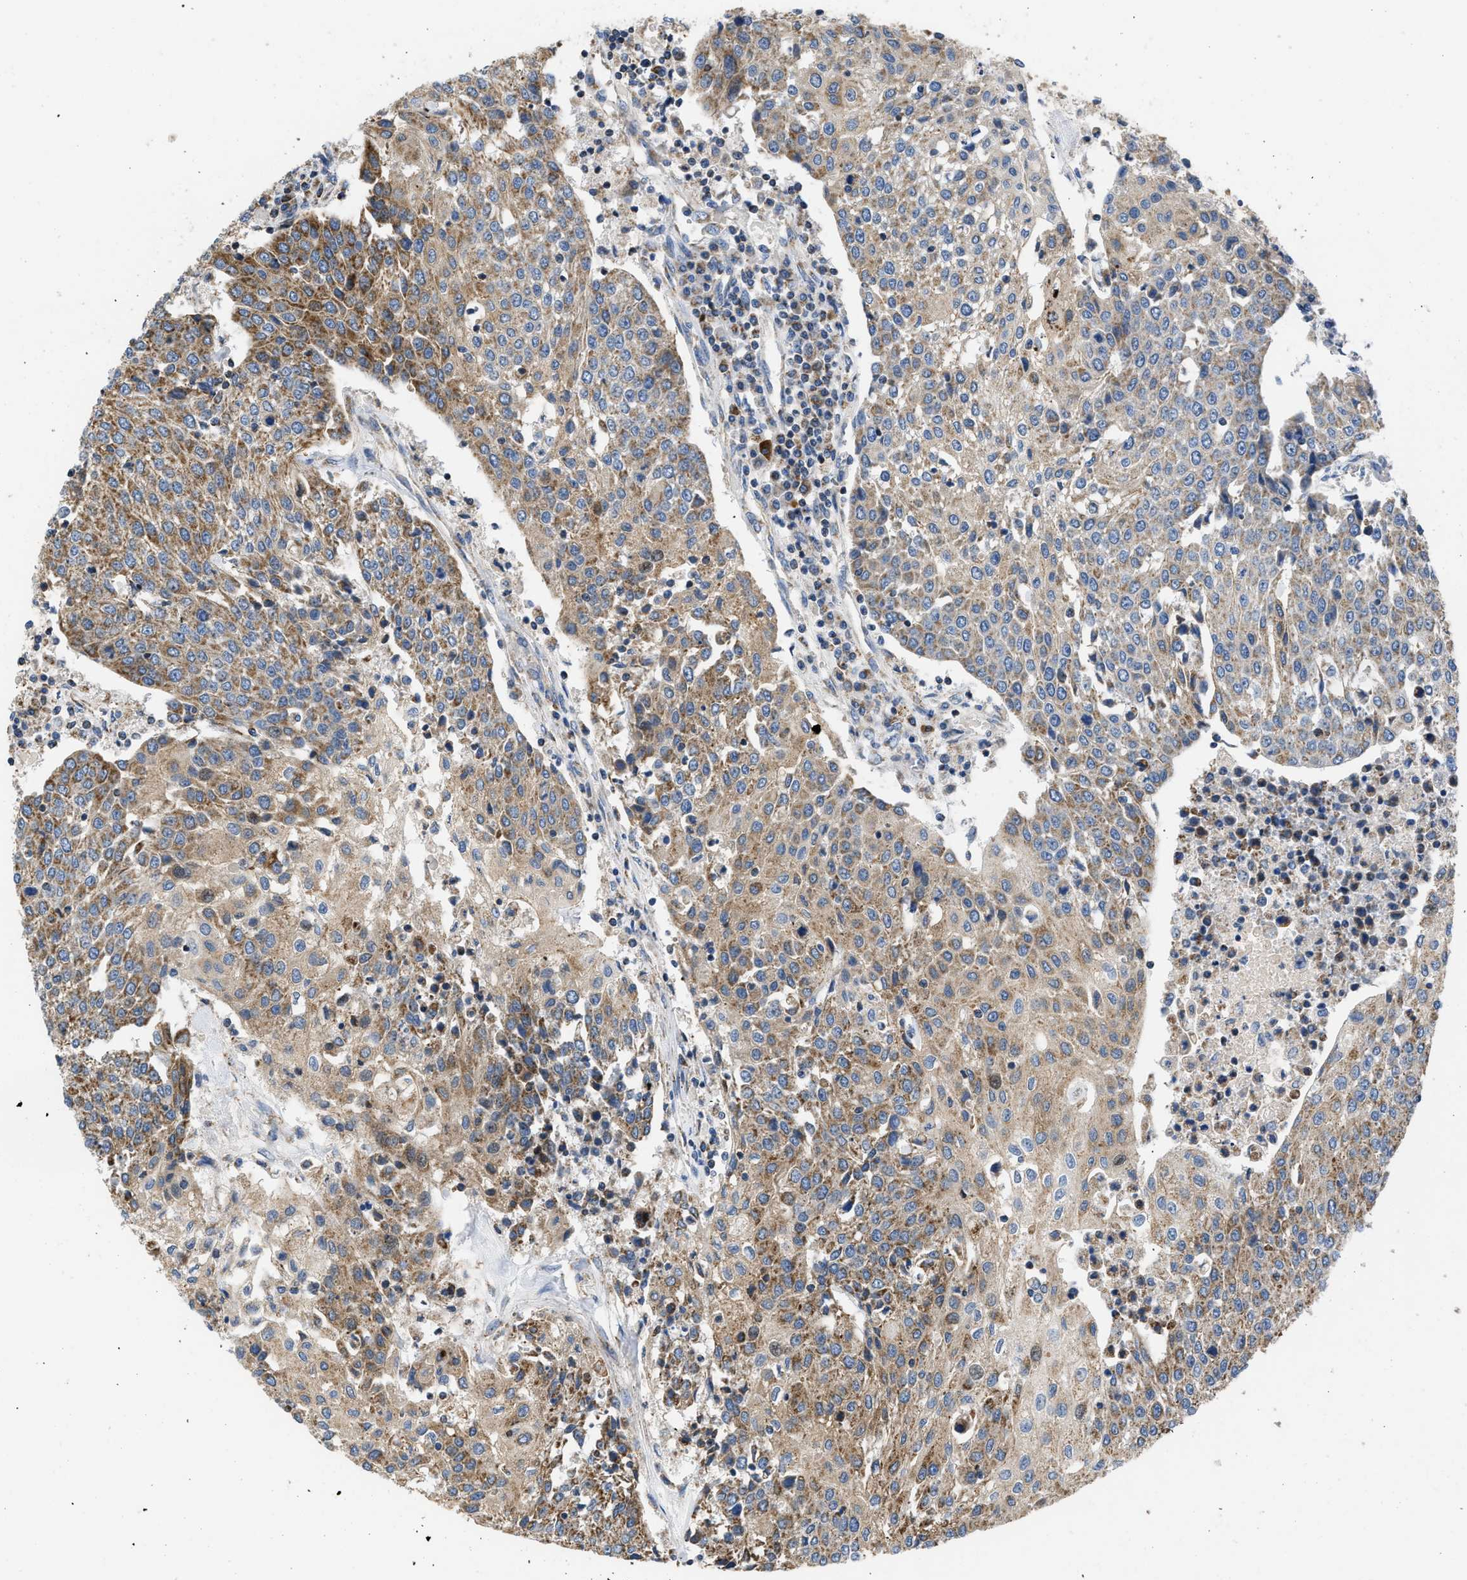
{"staining": {"intensity": "moderate", "quantity": ">75%", "location": "cytoplasmic/membranous"}, "tissue": "urothelial cancer", "cell_type": "Tumor cells", "image_type": "cancer", "snomed": [{"axis": "morphology", "description": "Urothelial carcinoma, High grade"}, {"axis": "topography", "description": "Urinary bladder"}], "caption": "Human high-grade urothelial carcinoma stained for a protein (brown) shows moderate cytoplasmic/membranous positive expression in about >75% of tumor cells.", "gene": "OPTN", "patient": {"sex": "female", "age": 85}}